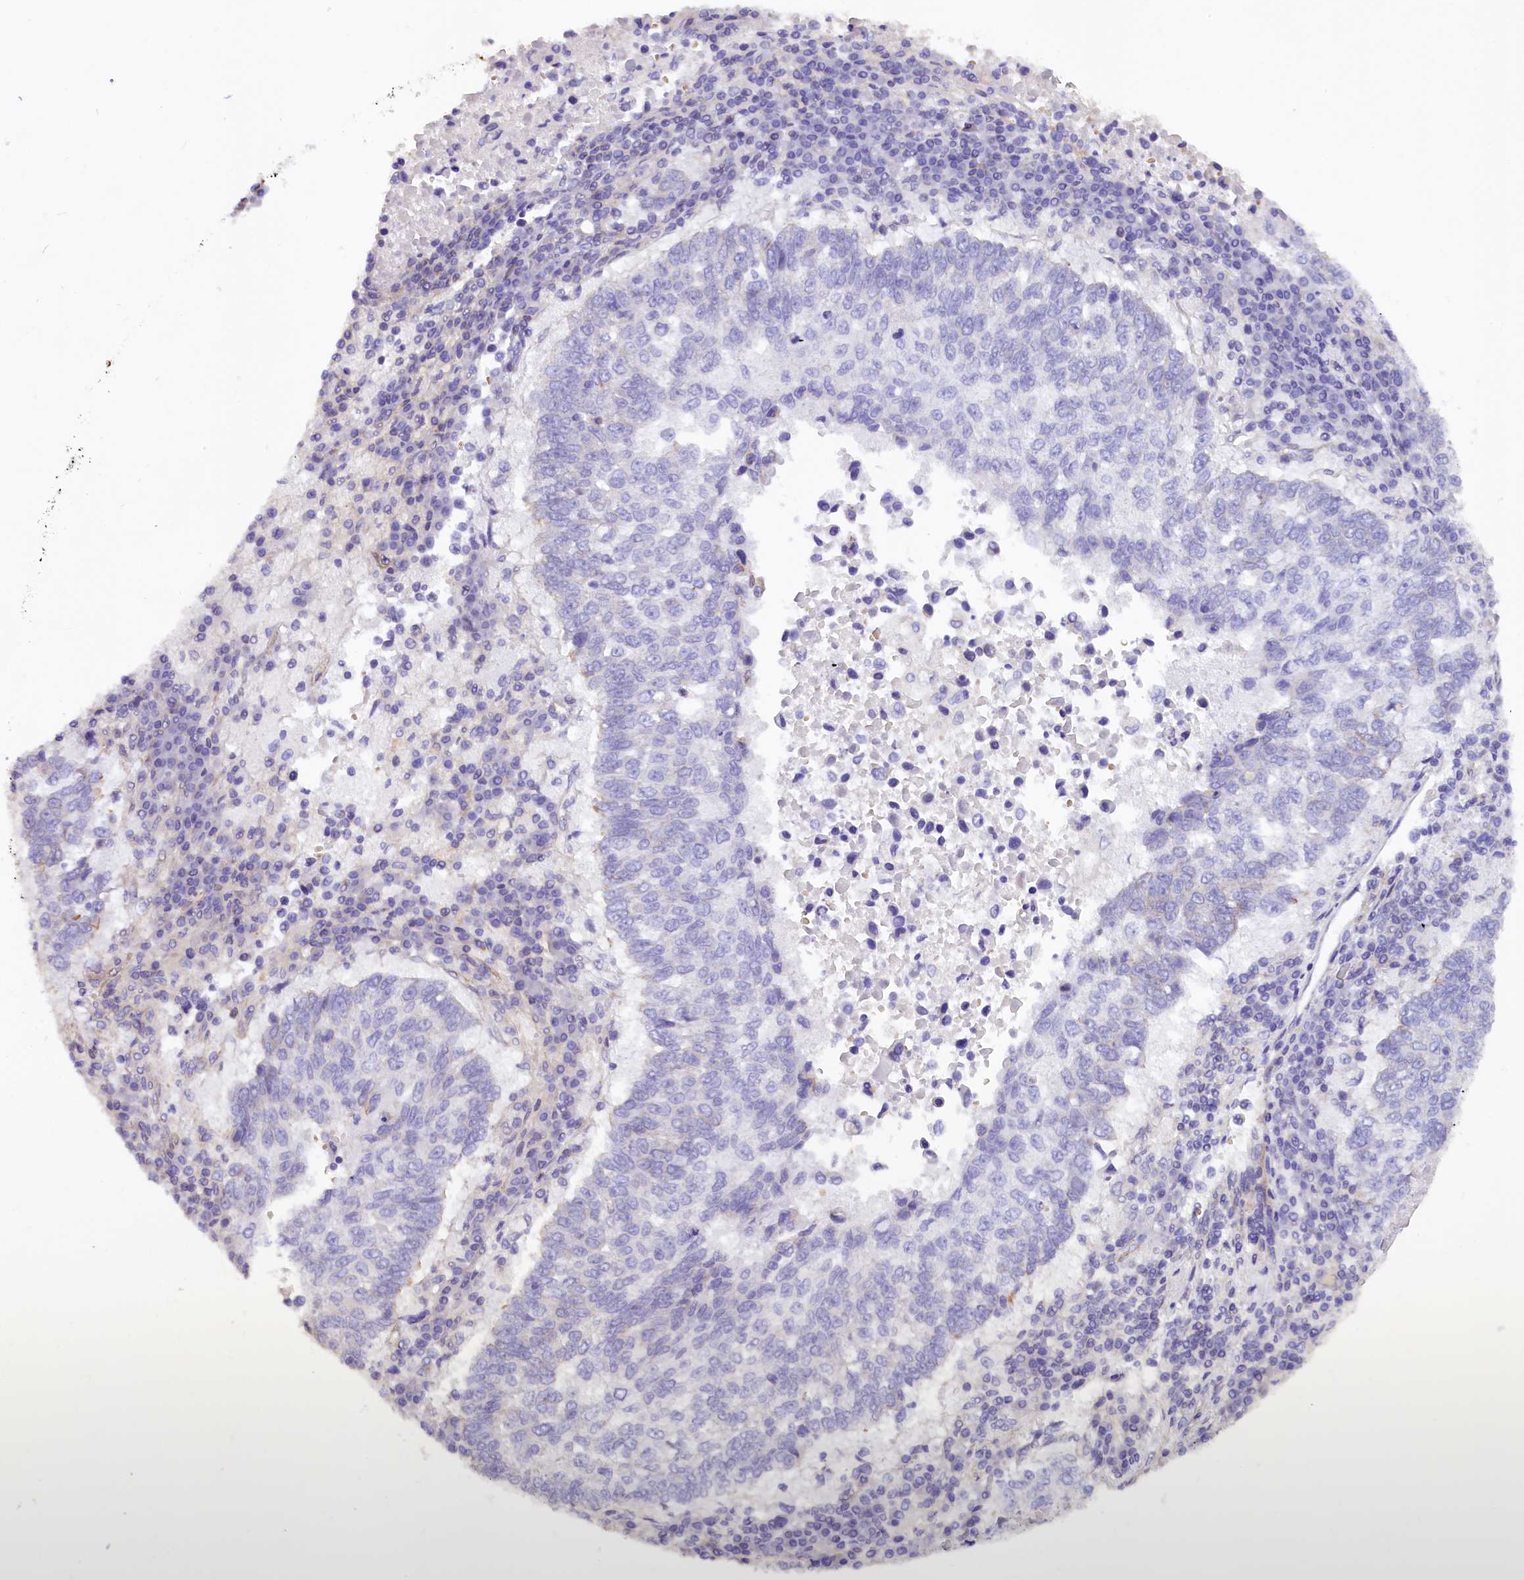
{"staining": {"intensity": "negative", "quantity": "none", "location": "none"}, "tissue": "lung cancer", "cell_type": "Tumor cells", "image_type": "cancer", "snomed": [{"axis": "morphology", "description": "Squamous cell carcinoma, NOS"}, {"axis": "topography", "description": "Lung"}], "caption": "A high-resolution photomicrograph shows immunohistochemistry staining of lung cancer, which reveals no significant staining in tumor cells.", "gene": "MED20", "patient": {"sex": "male", "age": 73}}